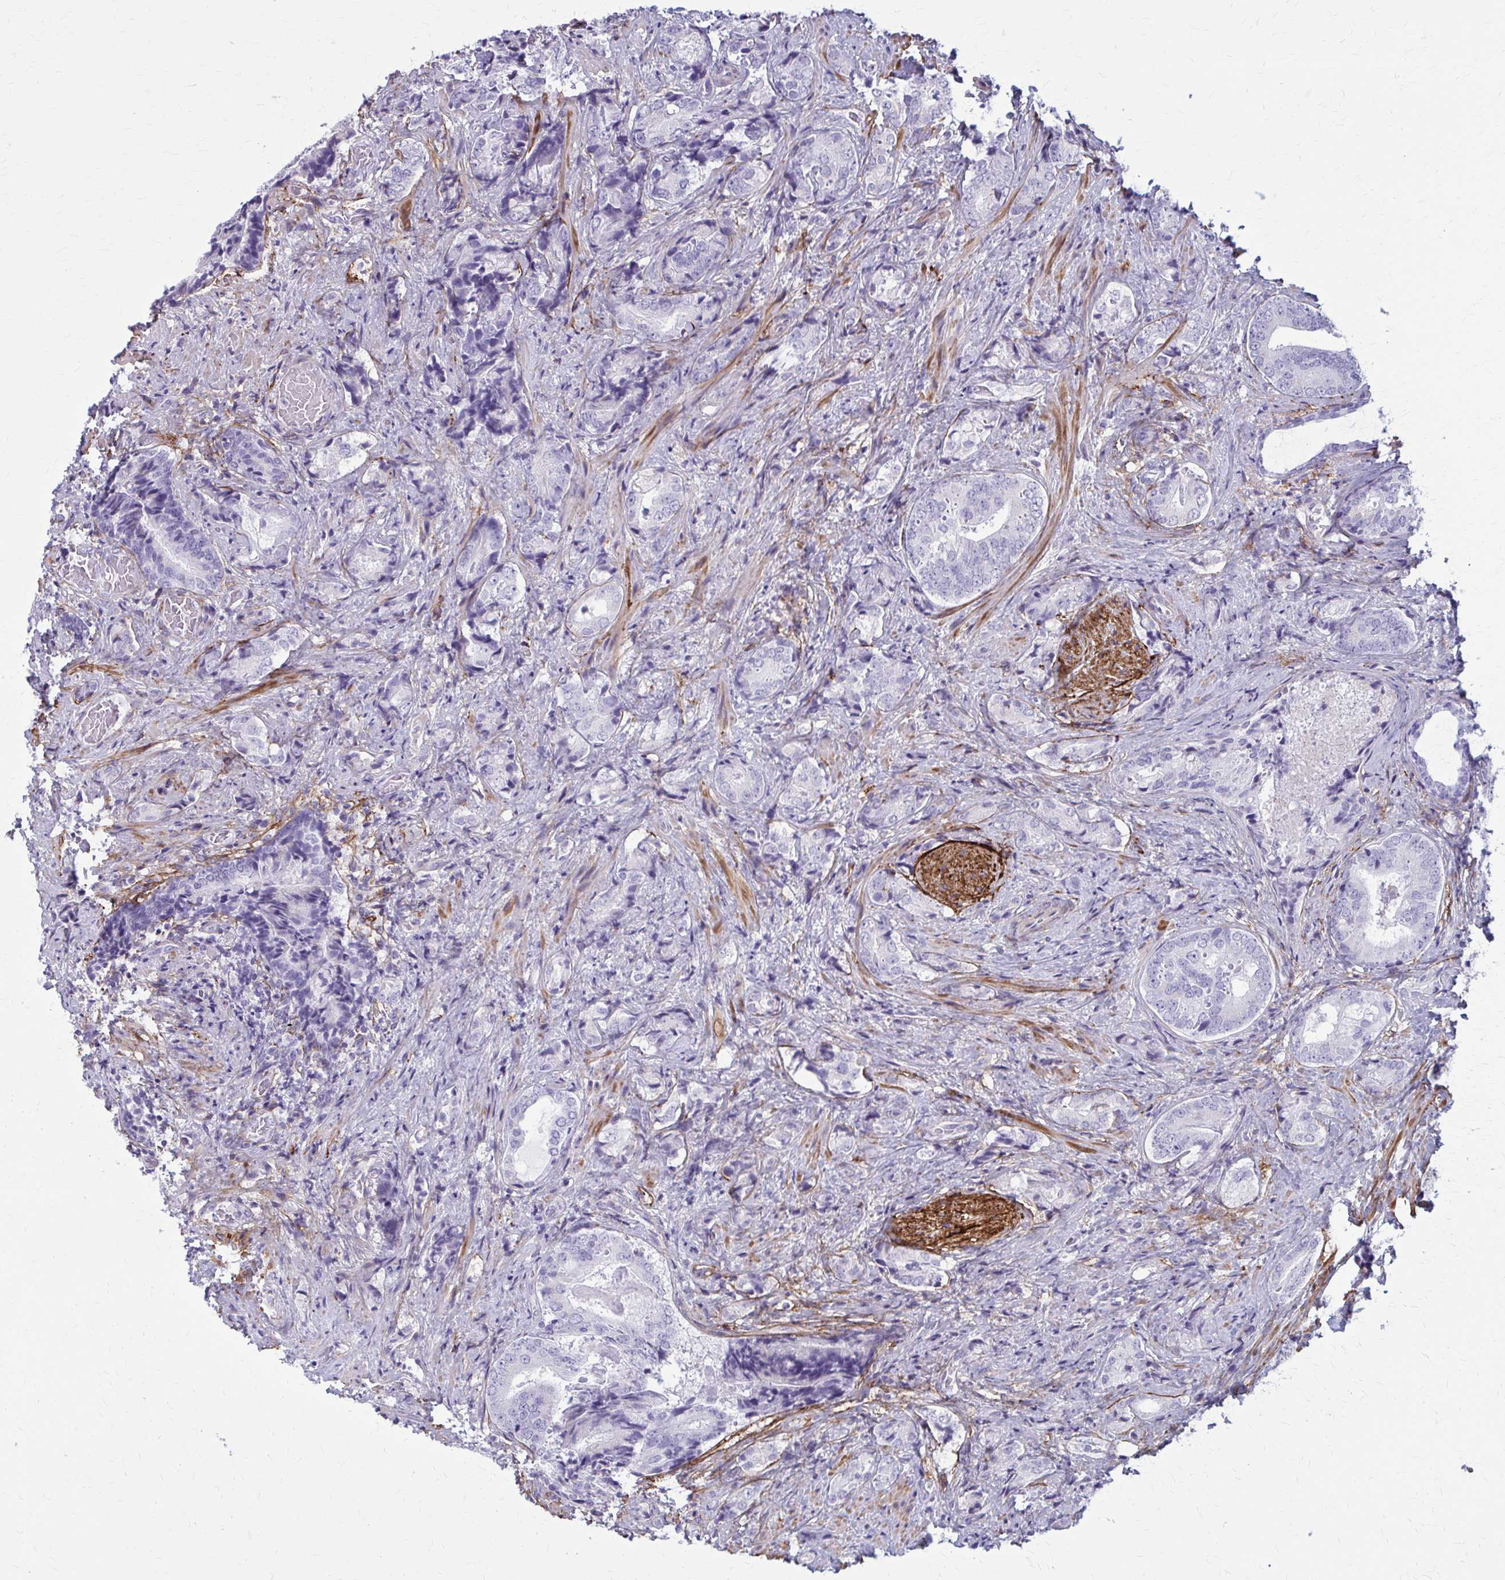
{"staining": {"intensity": "negative", "quantity": "none", "location": "none"}, "tissue": "prostate cancer", "cell_type": "Tumor cells", "image_type": "cancer", "snomed": [{"axis": "morphology", "description": "Adenocarcinoma, High grade"}, {"axis": "topography", "description": "Prostate"}], "caption": "There is no significant expression in tumor cells of prostate cancer.", "gene": "AKAP12", "patient": {"sex": "male", "age": 62}}